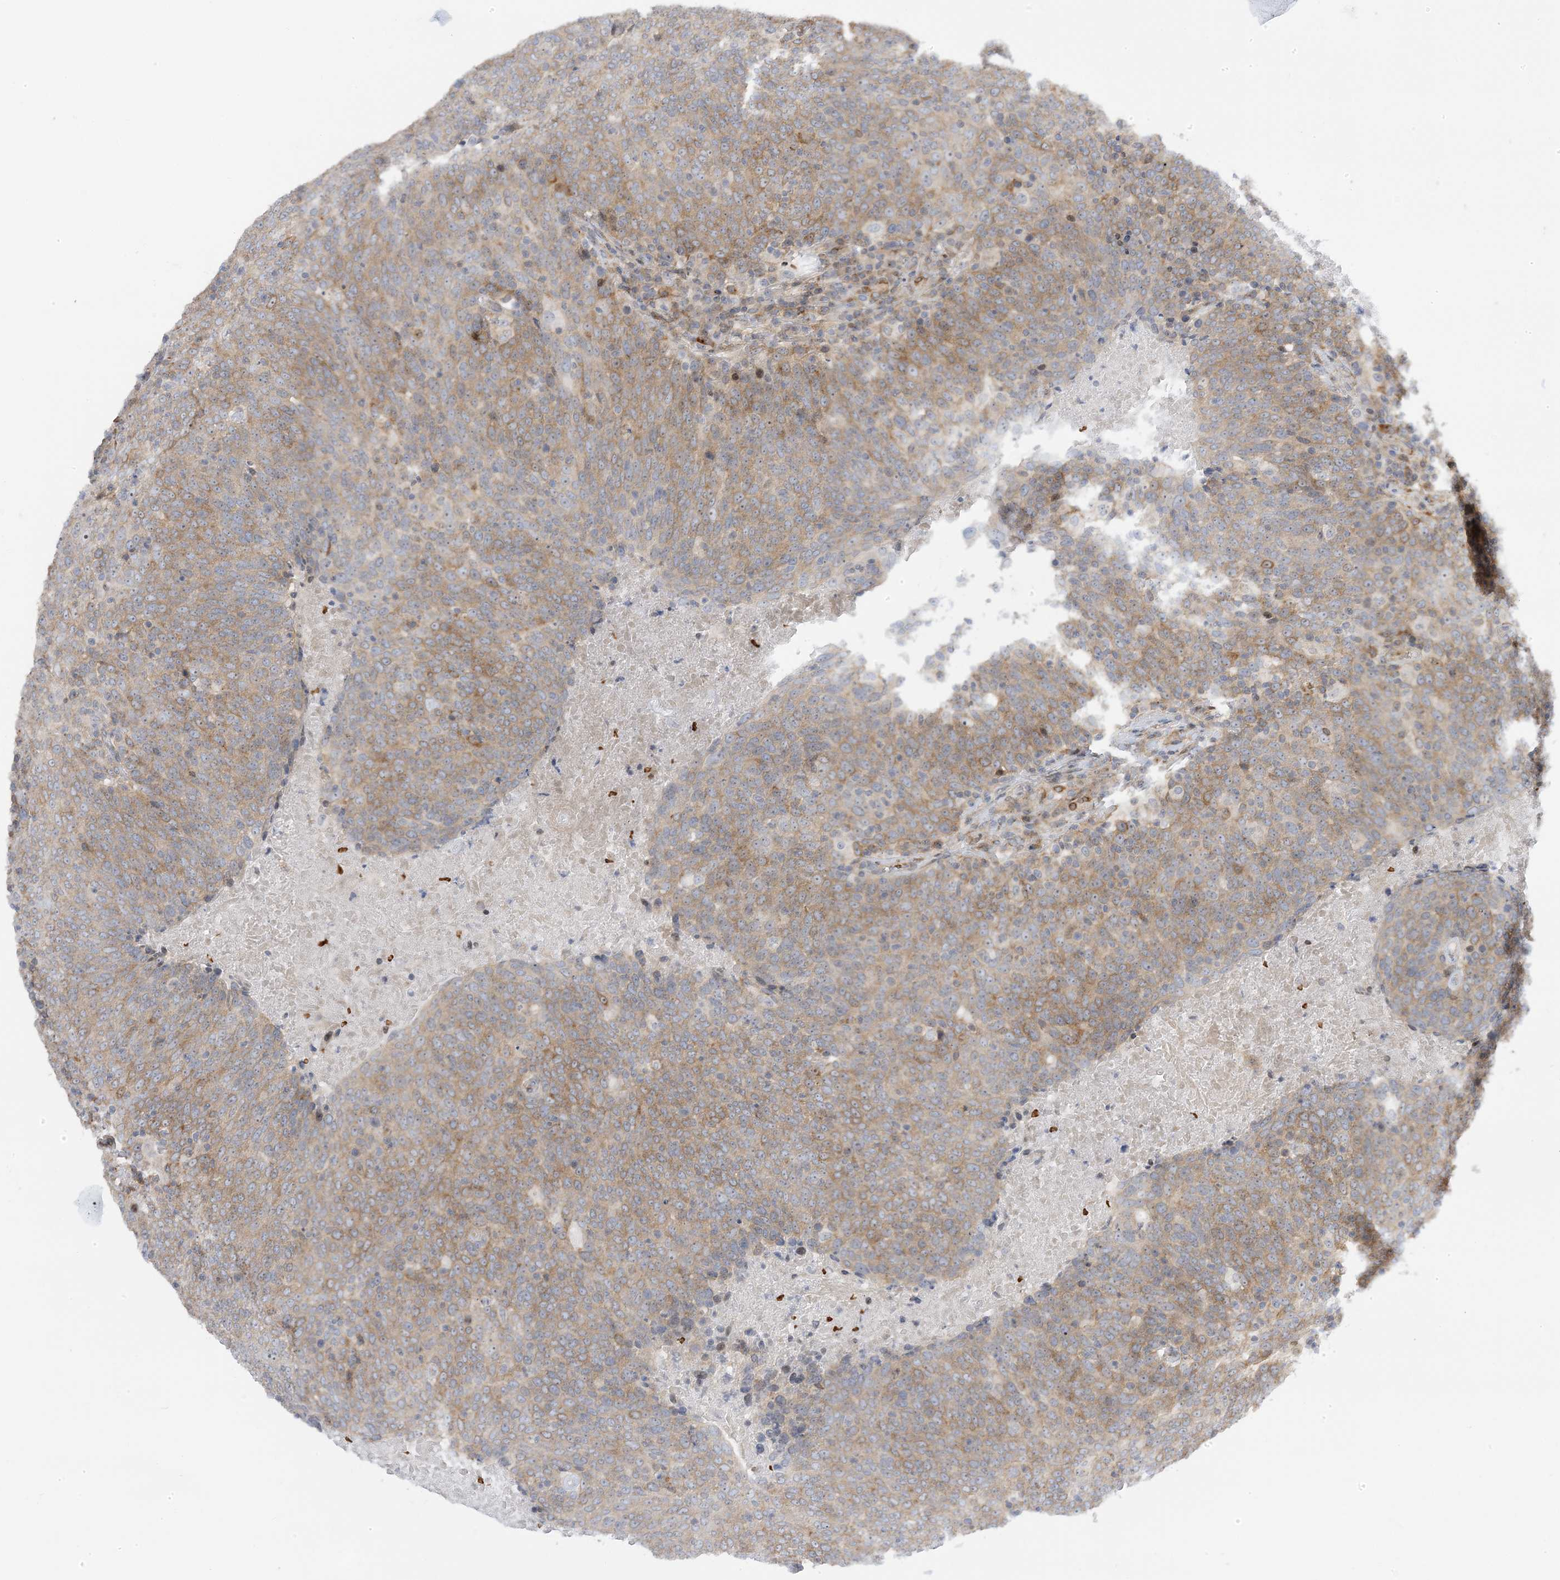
{"staining": {"intensity": "moderate", "quantity": ">75%", "location": "cytoplasmic/membranous"}, "tissue": "head and neck cancer", "cell_type": "Tumor cells", "image_type": "cancer", "snomed": [{"axis": "morphology", "description": "Squamous cell carcinoma, NOS"}, {"axis": "morphology", "description": "Squamous cell carcinoma, metastatic, NOS"}, {"axis": "topography", "description": "Lymph node"}, {"axis": "topography", "description": "Head-Neck"}], "caption": "Head and neck cancer (squamous cell carcinoma) stained with immunohistochemistry displays moderate cytoplasmic/membranous expression in approximately >75% of tumor cells.", "gene": "MAP7D3", "patient": {"sex": "male", "age": 62}}